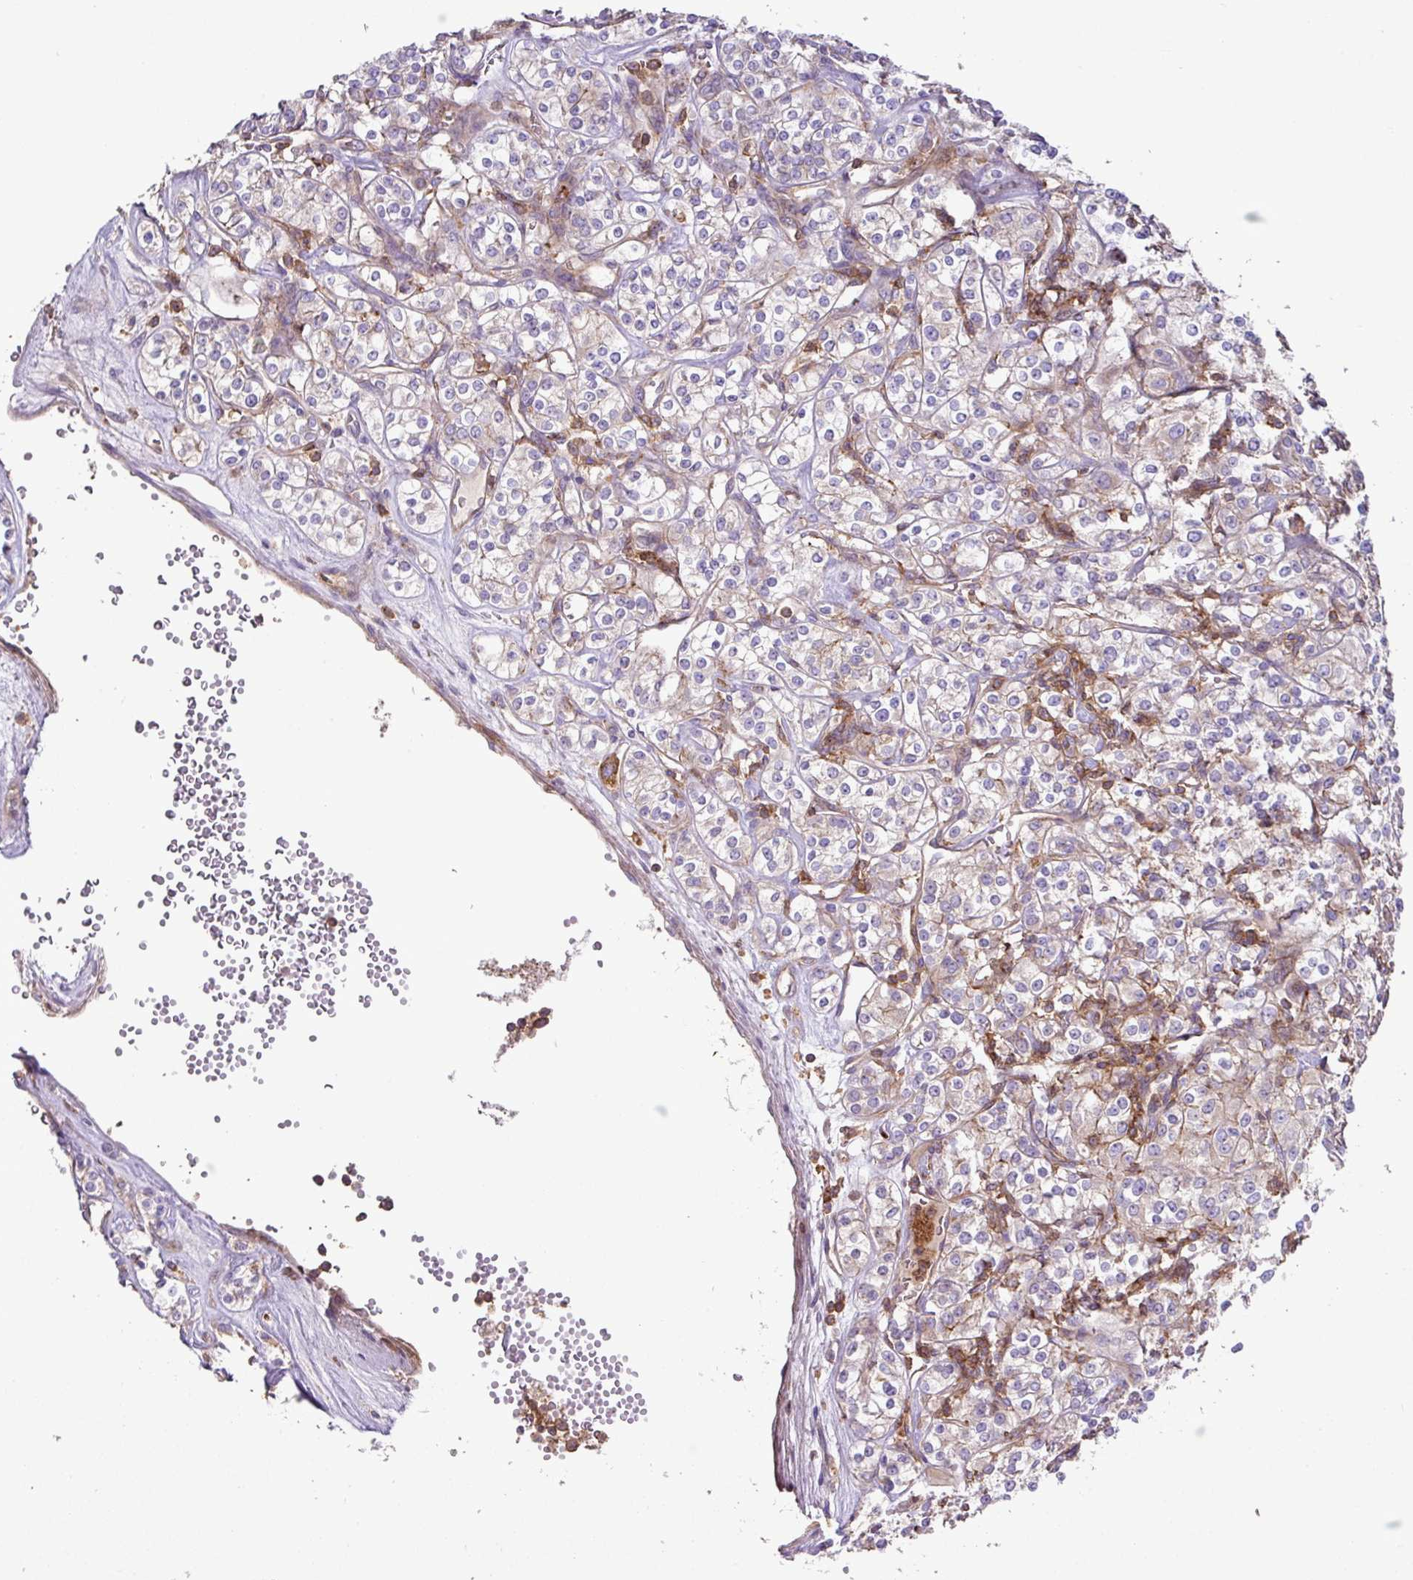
{"staining": {"intensity": "negative", "quantity": "none", "location": "none"}, "tissue": "renal cancer", "cell_type": "Tumor cells", "image_type": "cancer", "snomed": [{"axis": "morphology", "description": "Adenocarcinoma, NOS"}, {"axis": "topography", "description": "Kidney"}], "caption": "Protein analysis of renal cancer (adenocarcinoma) reveals no significant expression in tumor cells. Nuclei are stained in blue.", "gene": "RIC1", "patient": {"sex": "male", "age": 77}}